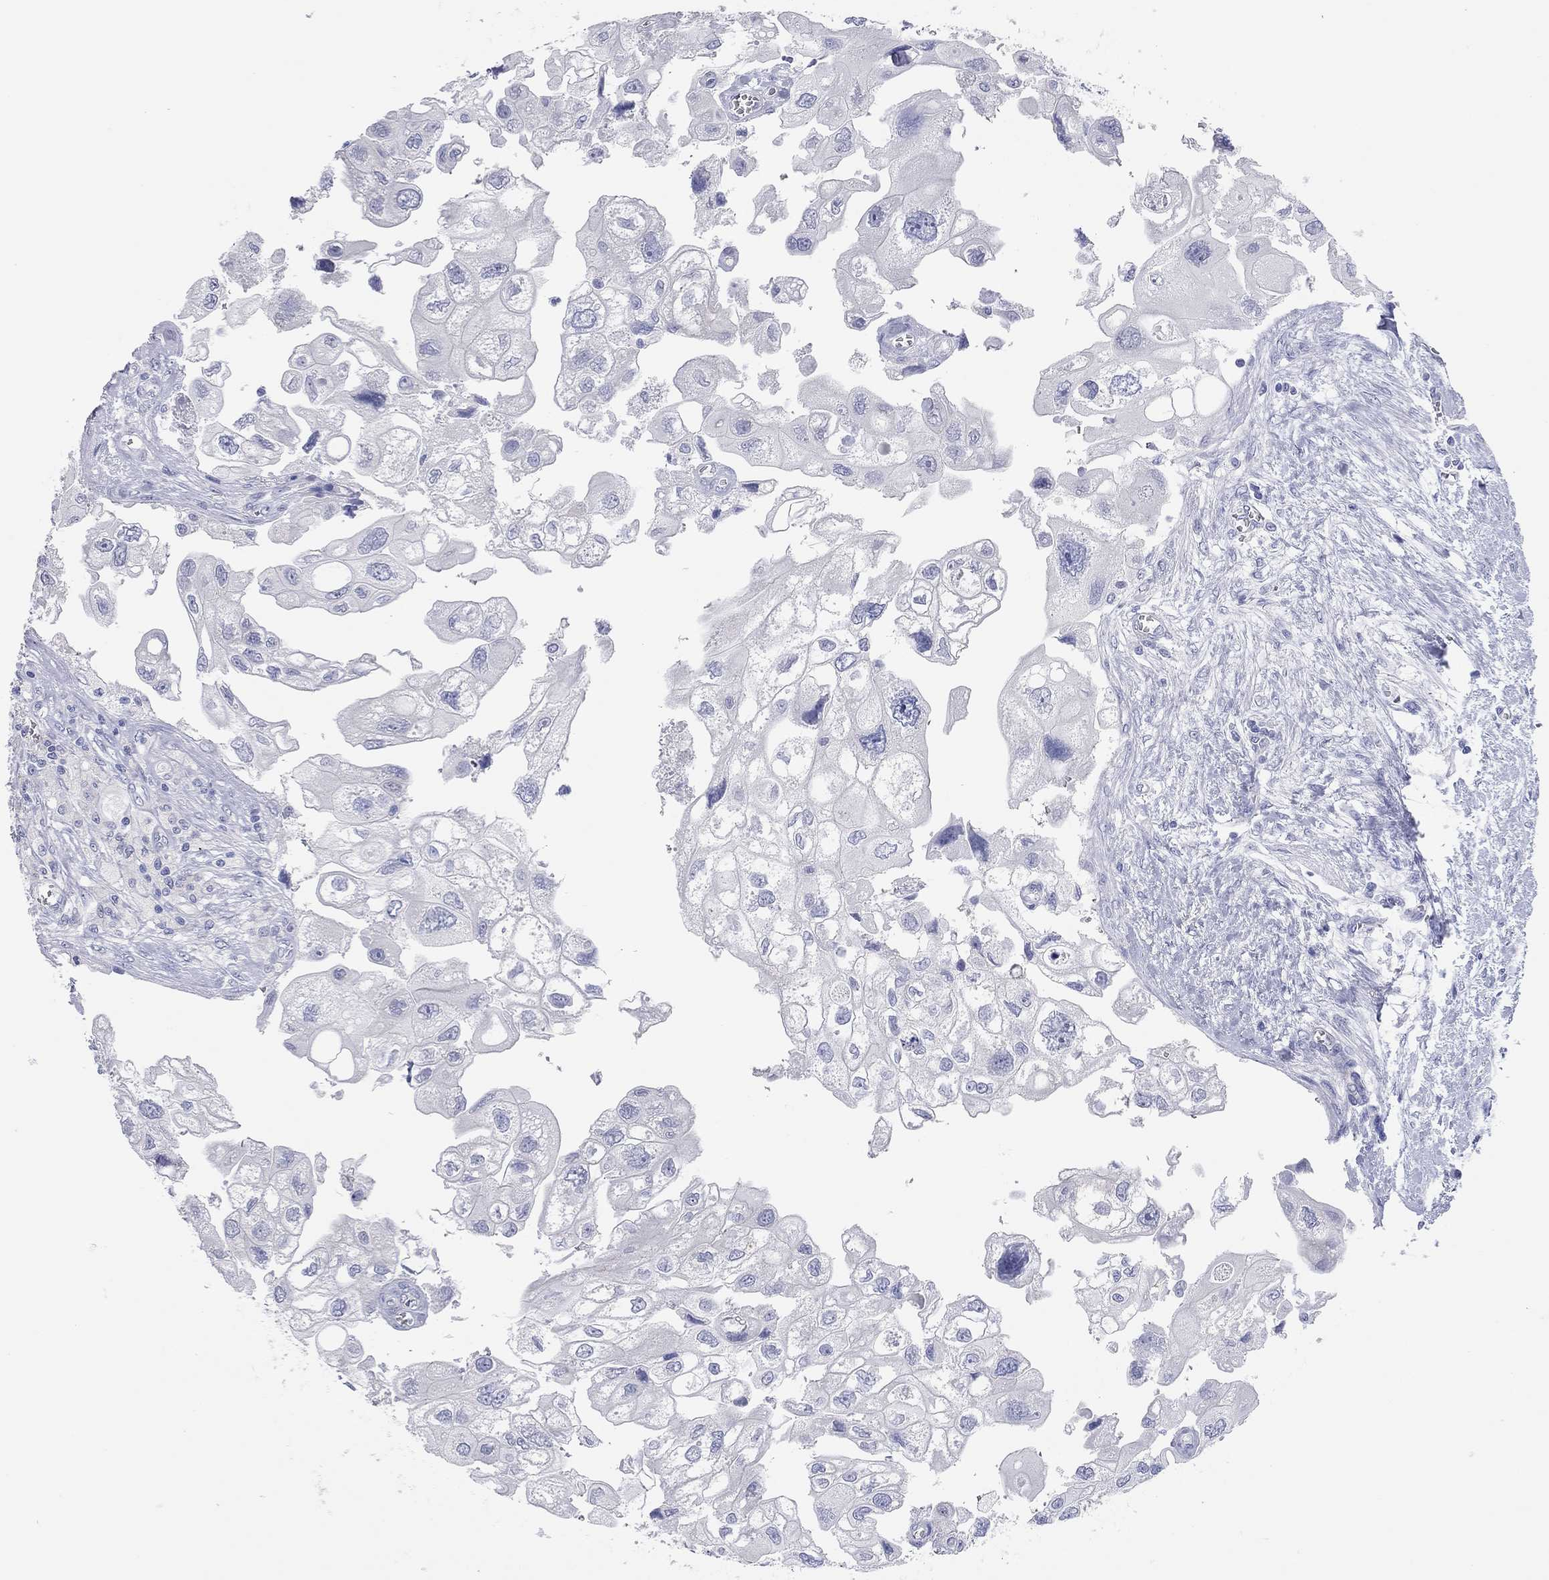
{"staining": {"intensity": "negative", "quantity": "none", "location": "none"}, "tissue": "urothelial cancer", "cell_type": "Tumor cells", "image_type": "cancer", "snomed": [{"axis": "morphology", "description": "Urothelial carcinoma, High grade"}, {"axis": "topography", "description": "Urinary bladder"}], "caption": "Tumor cells show no significant protein staining in high-grade urothelial carcinoma.", "gene": "TMEM221", "patient": {"sex": "male", "age": 59}}